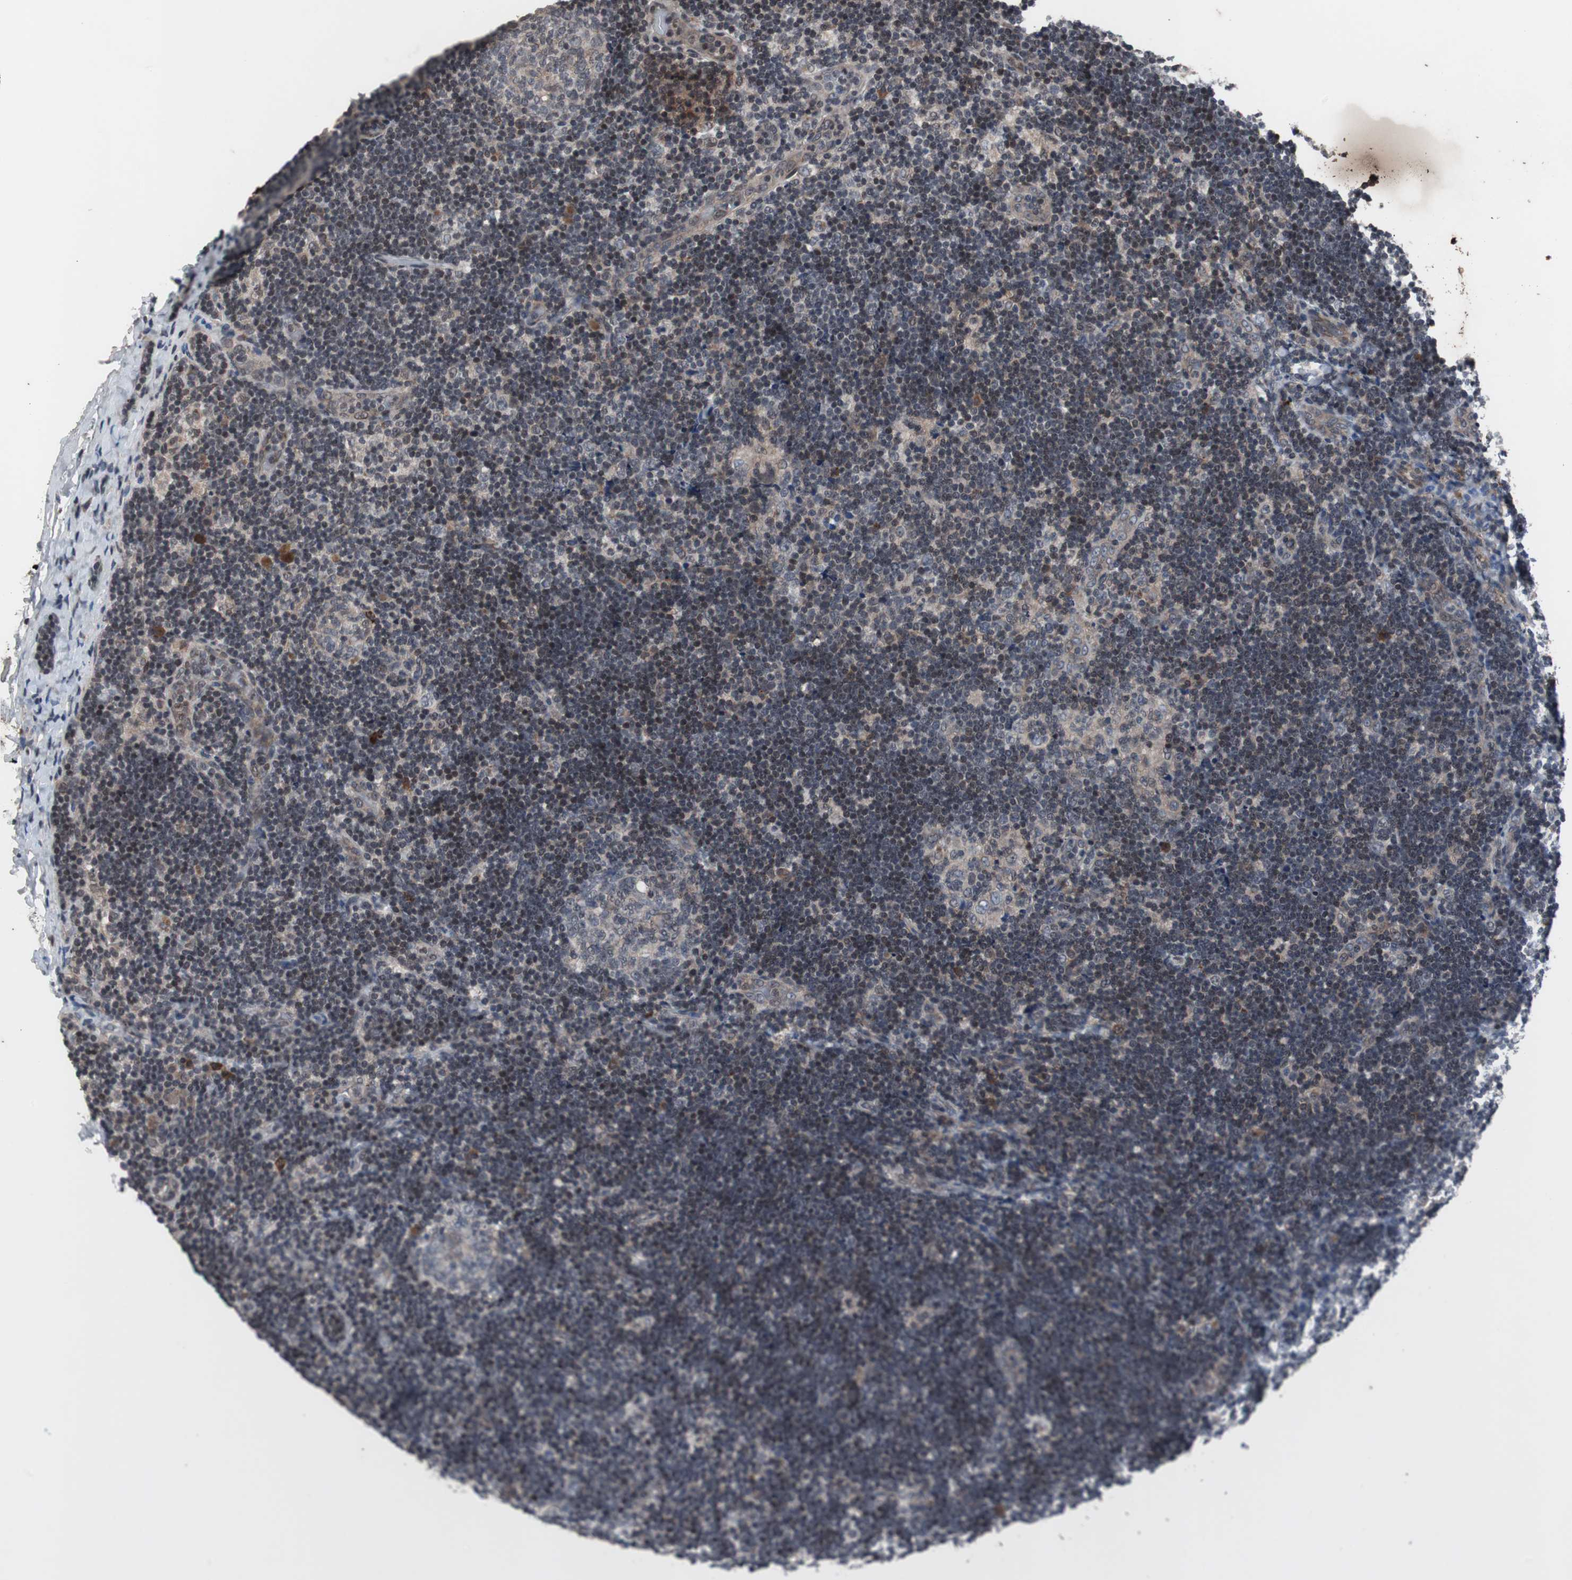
{"staining": {"intensity": "negative", "quantity": "none", "location": "none"}, "tissue": "lymph node", "cell_type": "Germinal center cells", "image_type": "normal", "snomed": [{"axis": "morphology", "description": "Normal tissue, NOS"}, {"axis": "topography", "description": "Lymph node"}], "caption": "This is an immunohistochemistry (IHC) photomicrograph of benign lymph node. There is no positivity in germinal center cells.", "gene": "CRADD", "patient": {"sex": "female", "age": 14}}